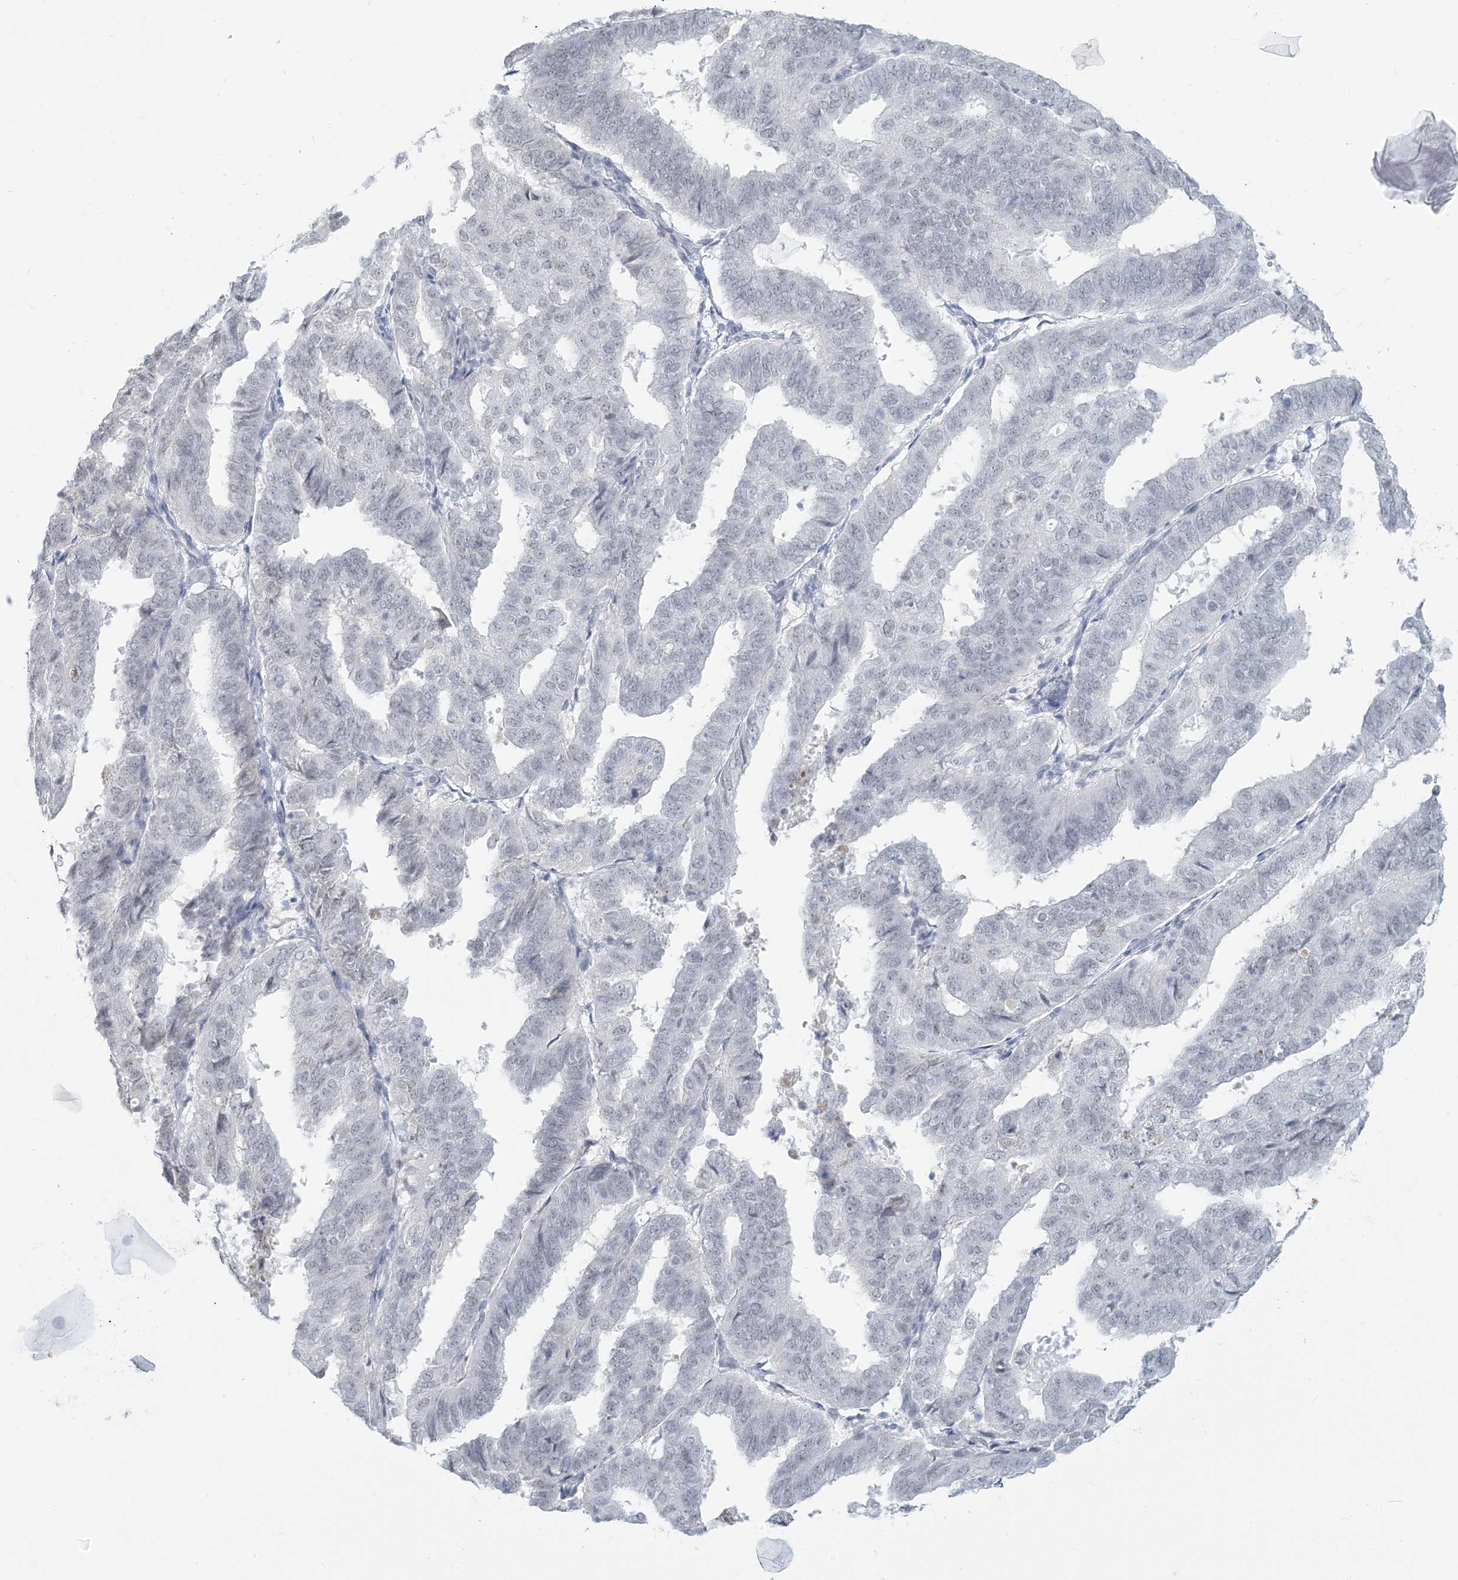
{"staining": {"intensity": "negative", "quantity": "none", "location": "none"}, "tissue": "endometrial cancer", "cell_type": "Tumor cells", "image_type": "cancer", "snomed": [{"axis": "morphology", "description": "Adenocarcinoma, NOS"}, {"axis": "topography", "description": "Uterus"}], "caption": "IHC image of neoplastic tissue: human endometrial cancer stained with DAB displays no significant protein staining in tumor cells.", "gene": "SCML1", "patient": {"sex": "female", "age": 77}}